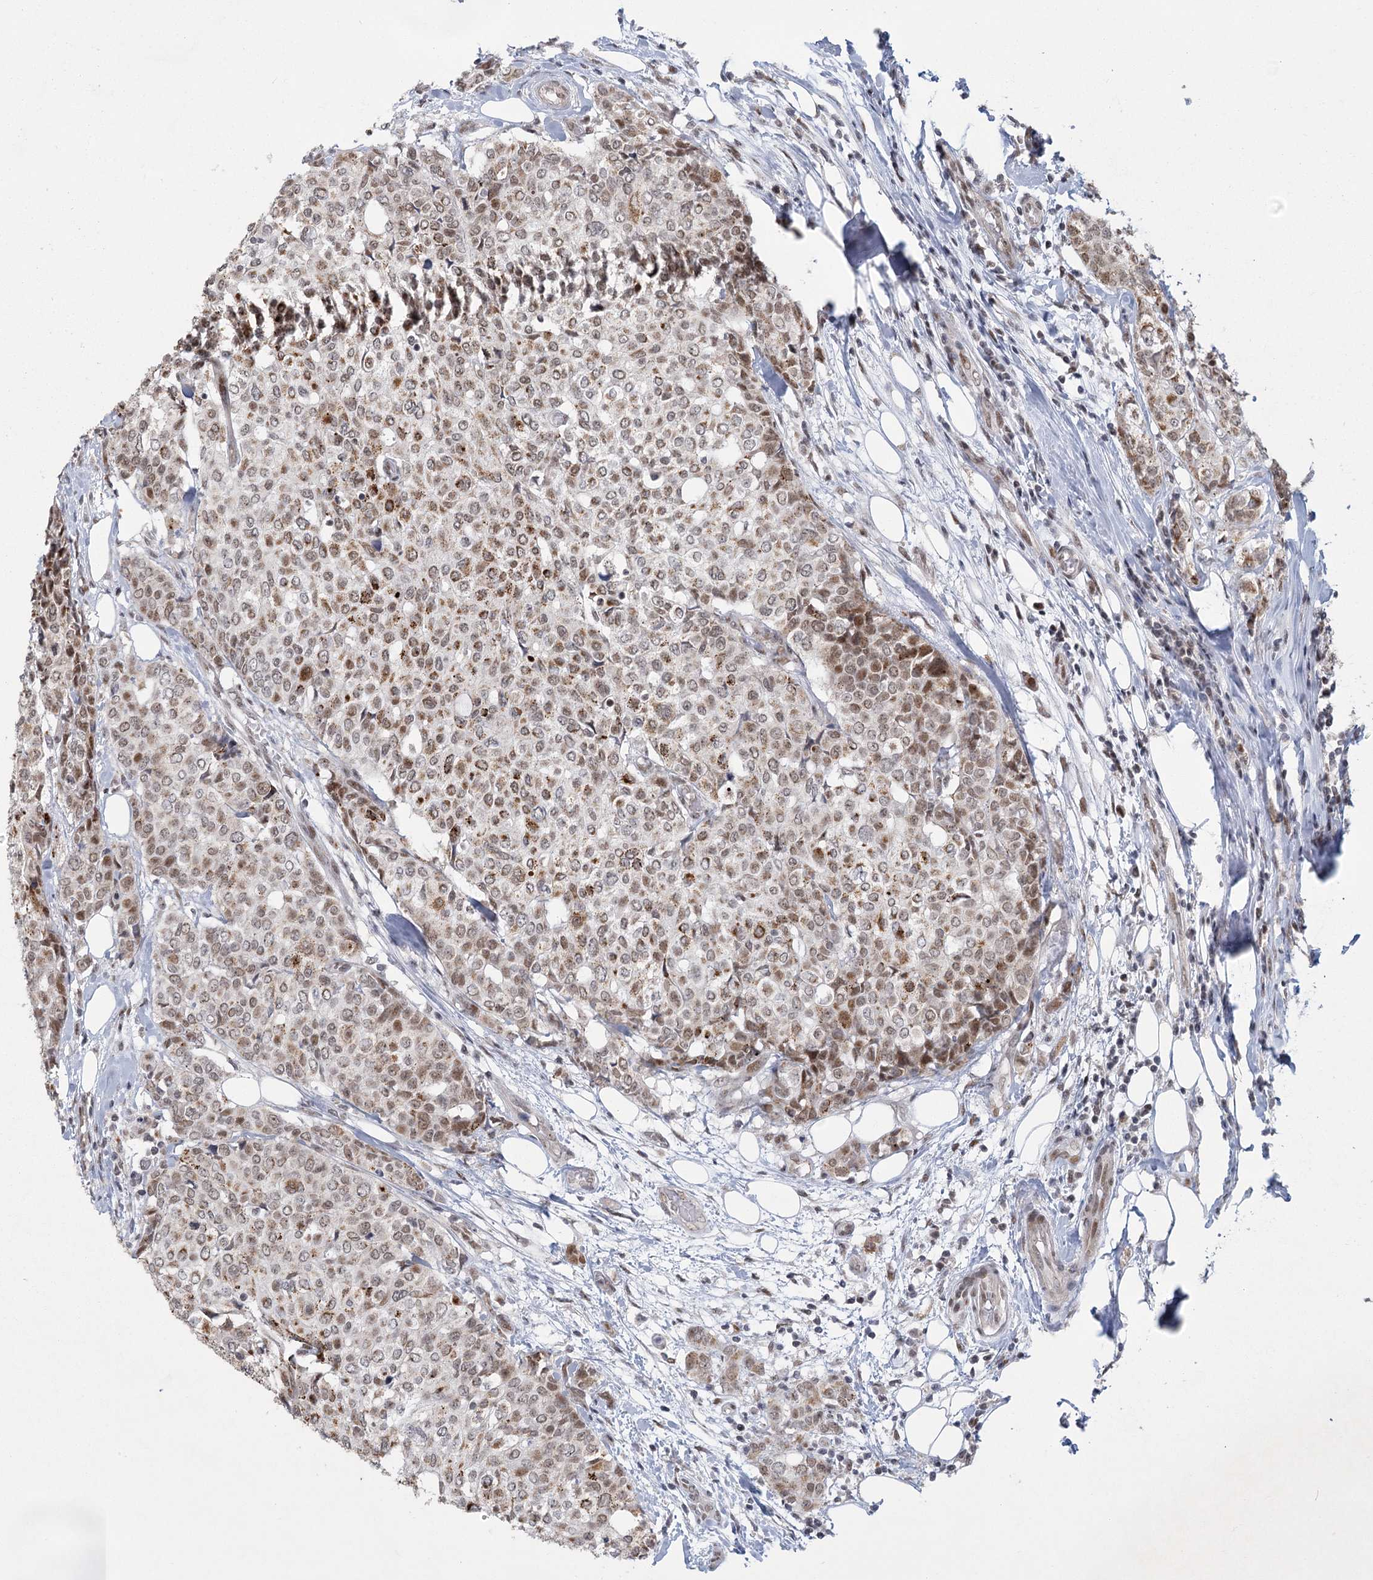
{"staining": {"intensity": "moderate", "quantity": ">75%", "location": "cytoplasmic/membranous"}, "tissue": "breast cancer", "cell_type": "Tumor cells", "image_type": "cancer", "snomed": [{"axis": "morphology", "description": "Lobular carcinoma"}, {"axis": "topography", "description": "Breast"}], "caption": "The photomicrograph demonstrates immunohistochemical staining of breast cancer. There is moderate cytoplasmic/membranous staining is present in approximately >75% of tumor cells. The staining was performed using DAB, with brown indicating positive protein expression. Nuclei are stained blue with hematoxylin.", "gene": "CIB4", "patient": {"sex": "female", "age": 51}}